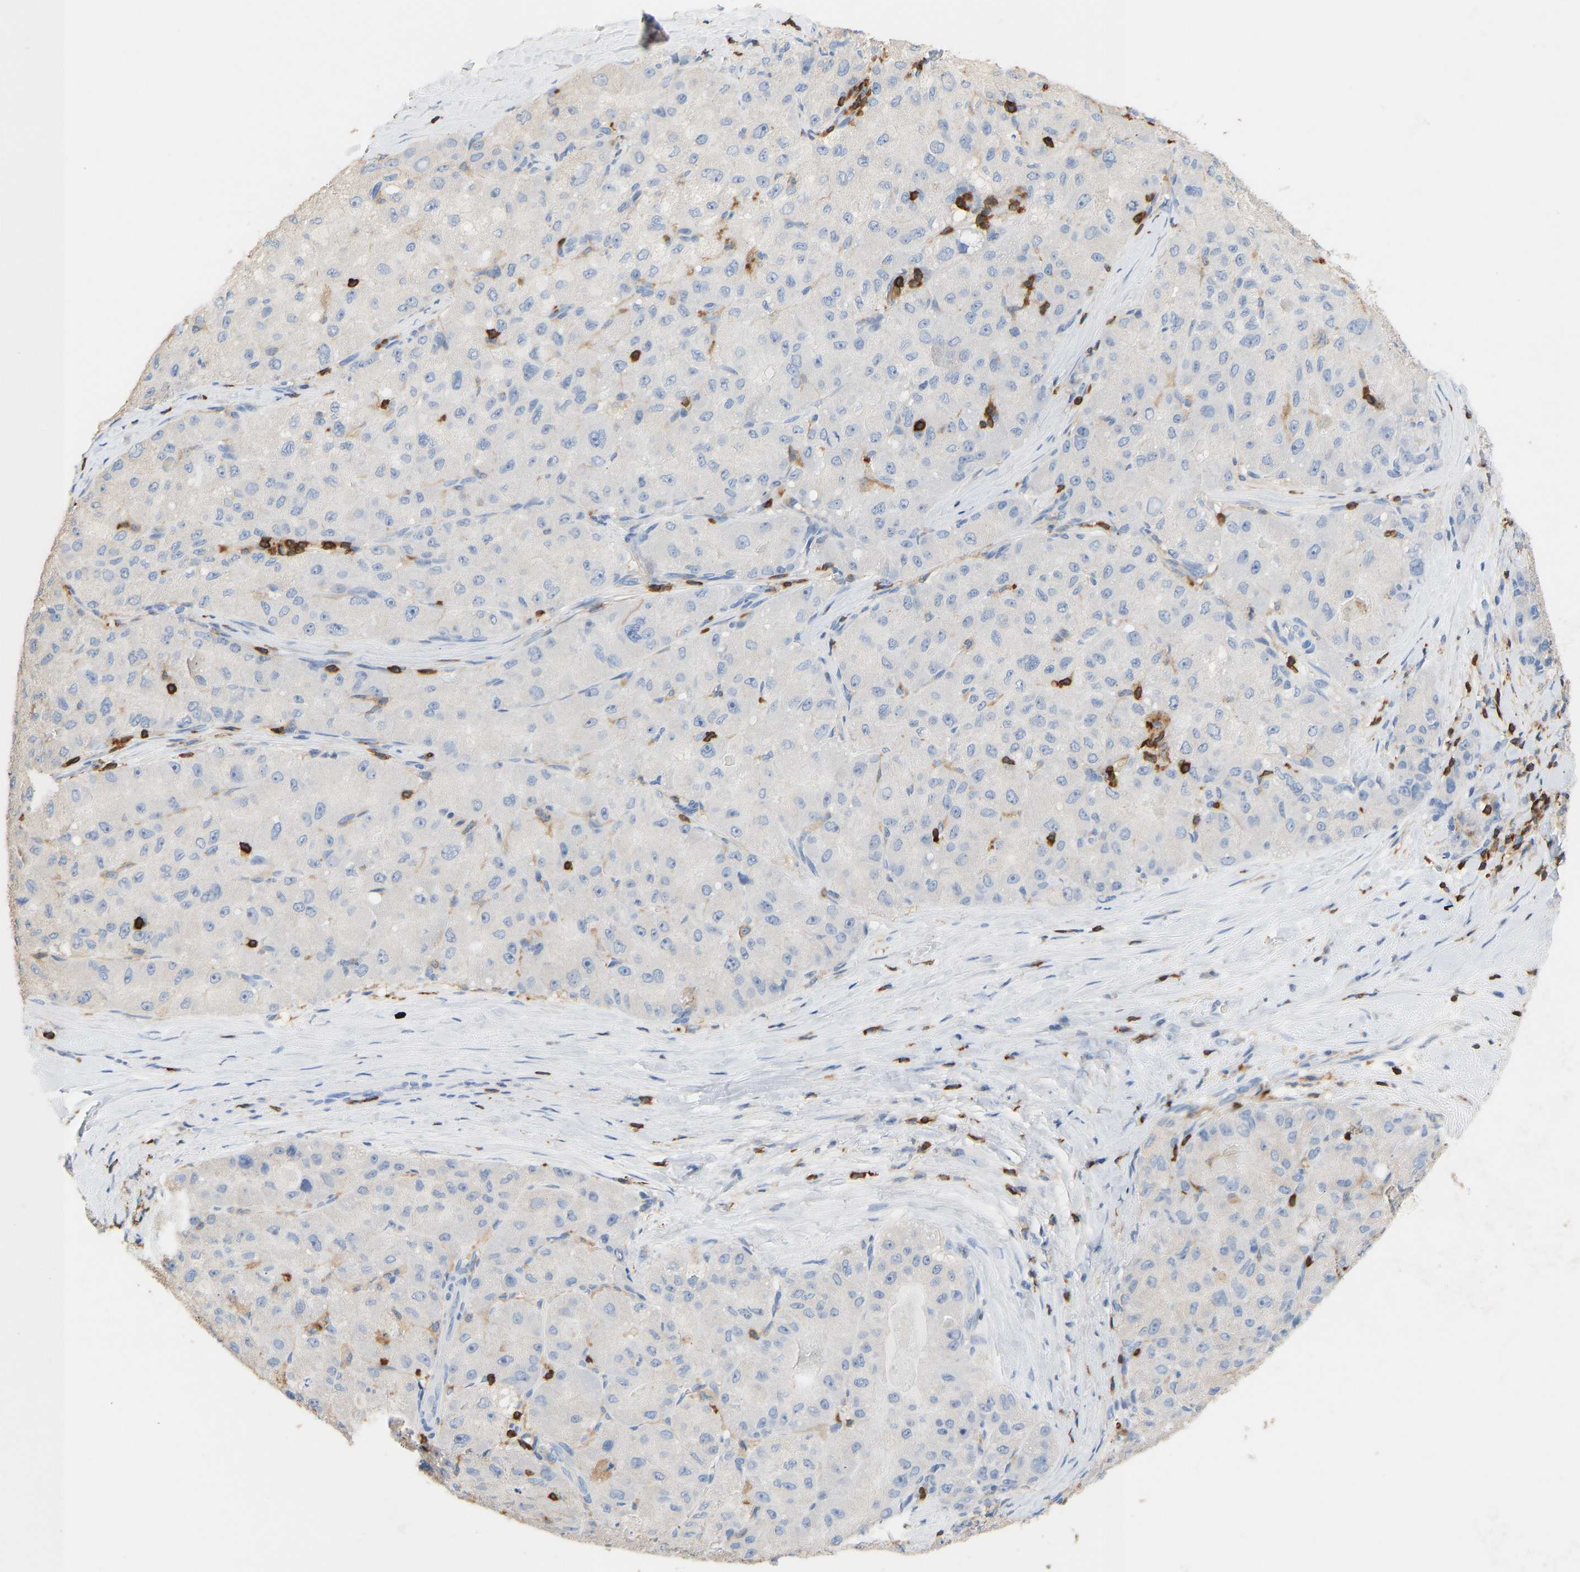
{"staining": {"intensity": "negative", "quantity": "none", "location": "none"}, "tissue": "liver cancer", "cell_type": "Tumor cells", "image_type": "cancer", "snomed": [{"axis": "morphology", "description": "Carcinoma, Hepatocellular, NOS"}, {"axis": "topography", "description": "Liver"}], "caption": "The histopathology image shows no staining of tumor cells in liver hepatocellular carcinoma.", "gene": "EVL", "patient": {"sex": "male", "age": 80}}